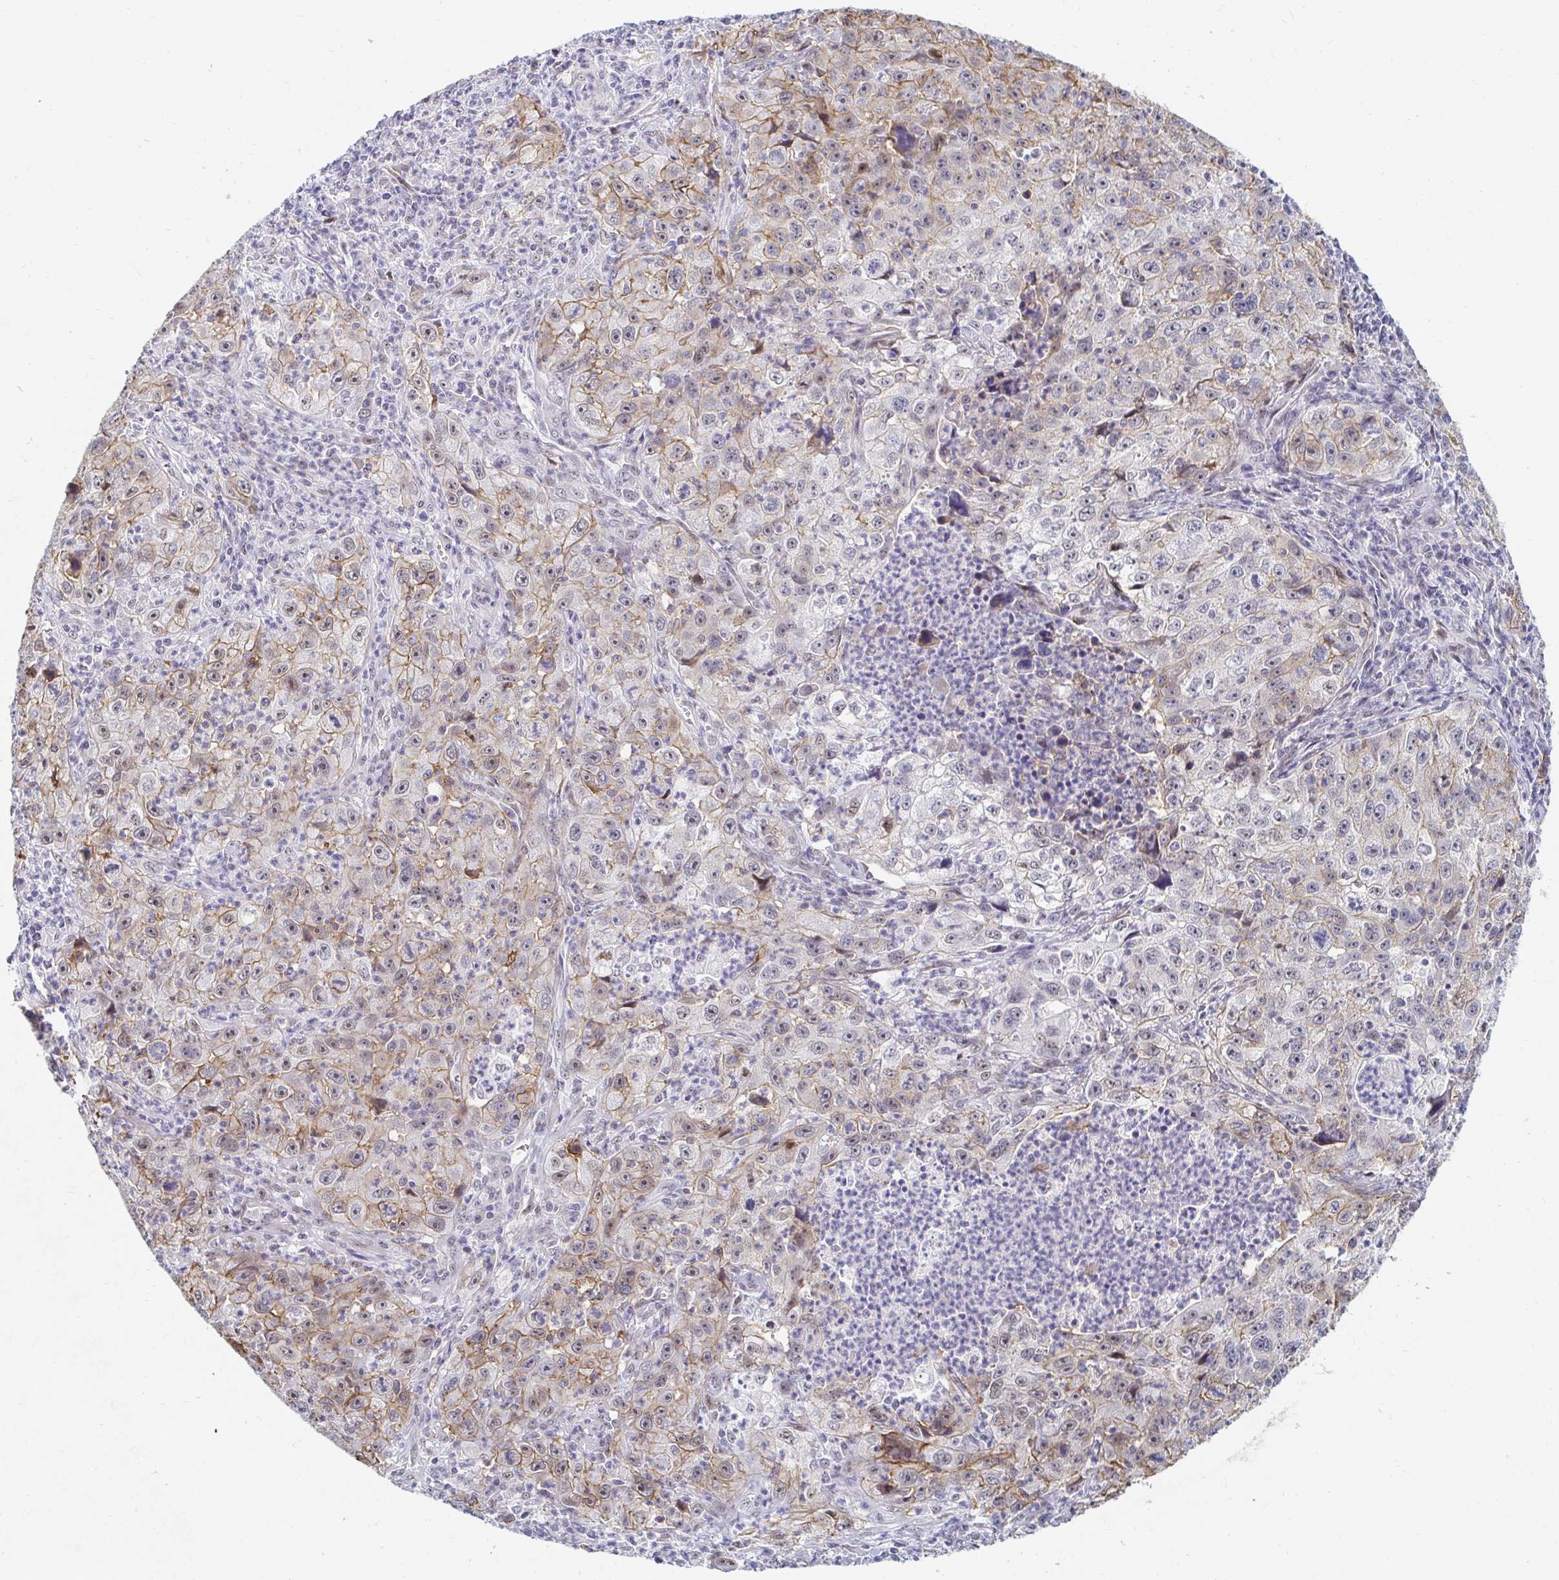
{"staining": {"intensity": "moderate", "quantity": "<25%", "location": "cytoplasmic/membranous"}, "tissue": "lung cancer", "cell_type": "Tumor cells", "image_type": "cancer", "snomed": [{"axis": "morphology", "description": "Squamous cell carcinoma, NOS"}, {"axis": "topography", "description": "Lung"}], "caption": "Moderate cytoplasmic/membranous expression is present in about <25% of tumor cells in lung cancer.", "gene": "COL28A1", "patient": {"sex": "male", "age": 71}}